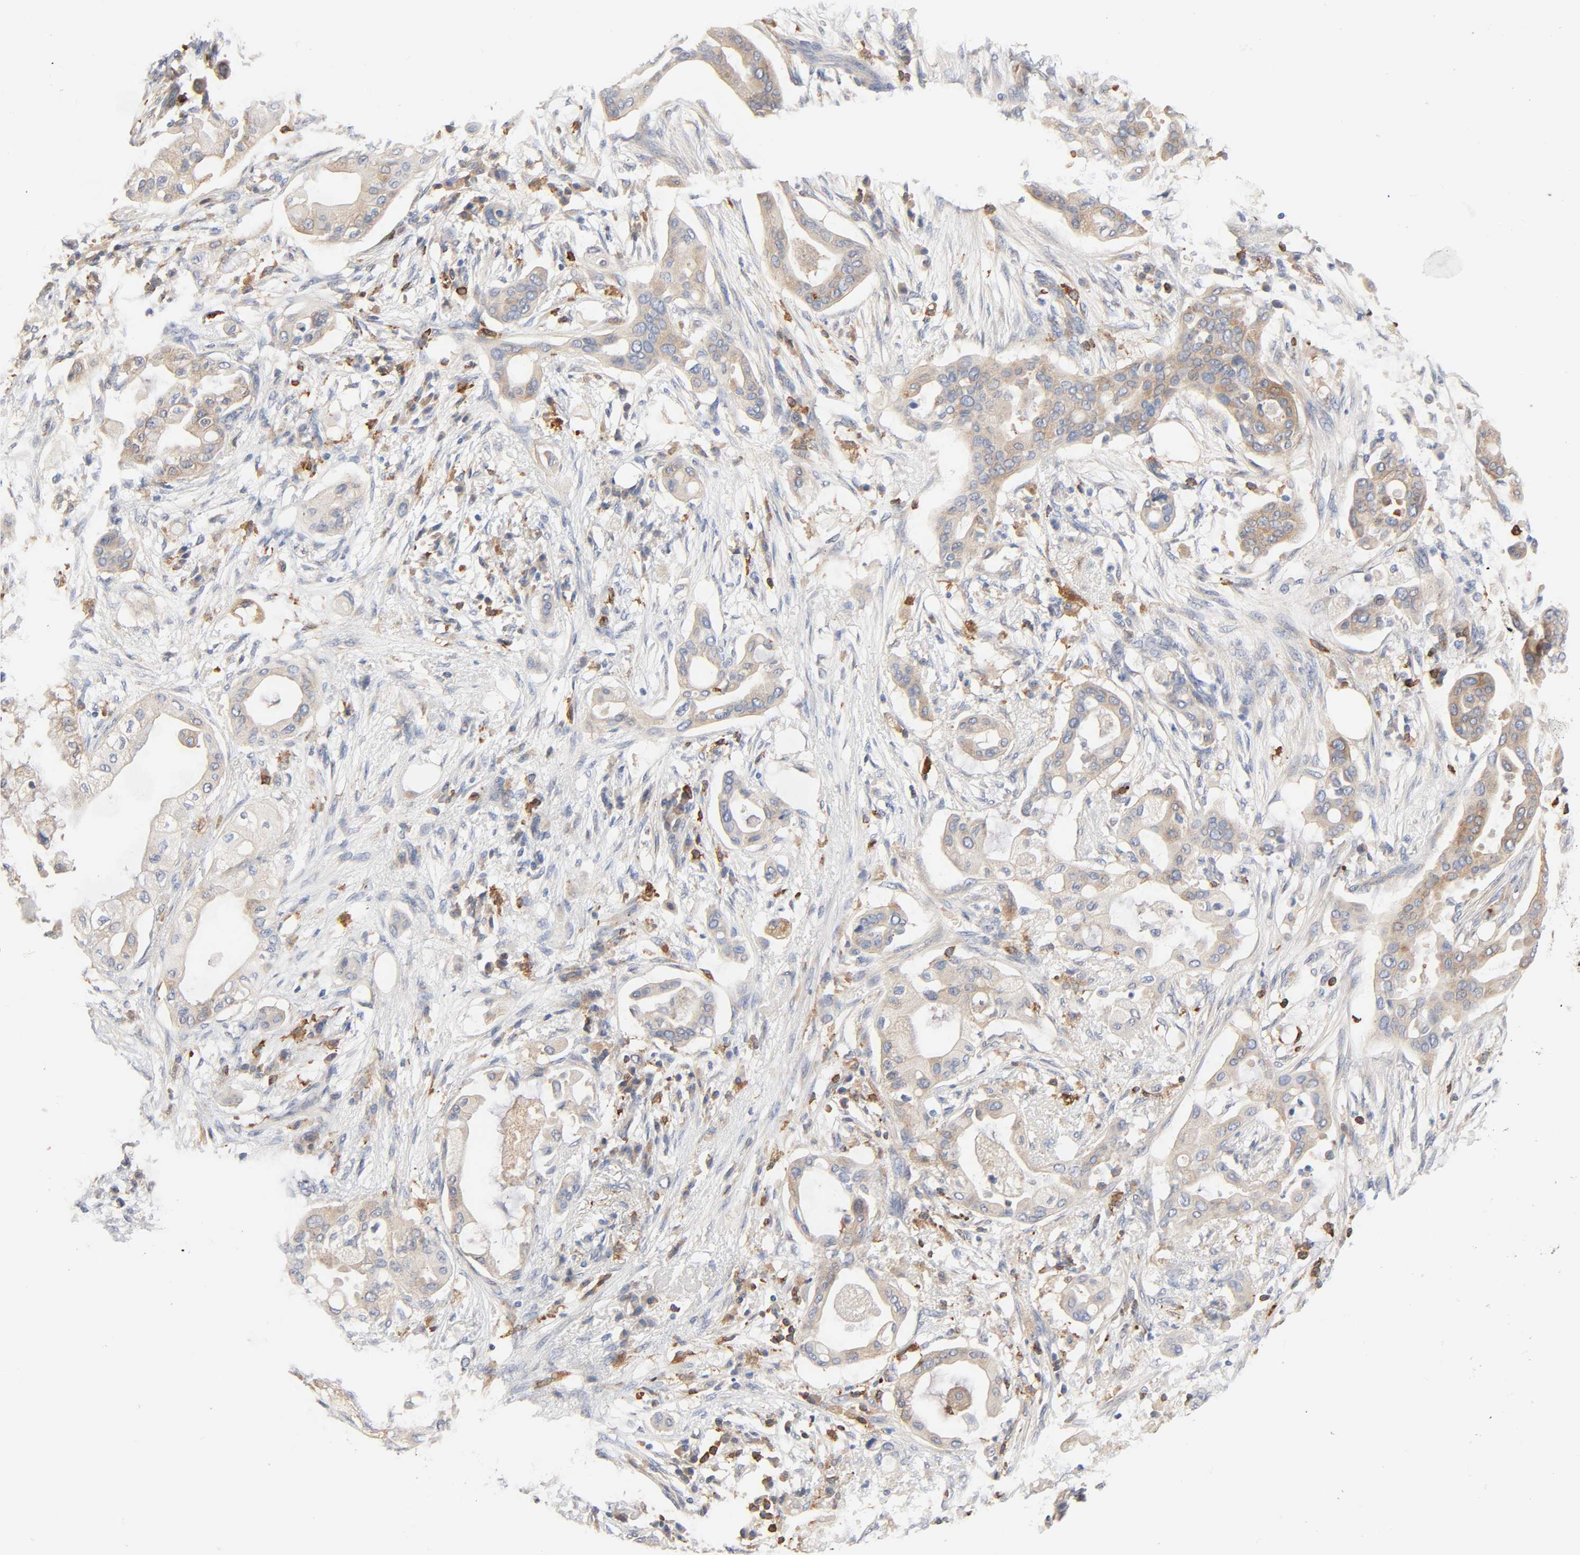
{"staining": {"intensity": "moderate", "quantity": ">75%", "location": "cytoplasmic/membranous"}, "tissue": "pancreatic cancer", "cell_type": "Tumor cells", "image_type": "cancer", "snomed": [{"axis": "morphology", "description": "Adenocarcinoma, NOS"}, {"axis": "morphology", "description": "Adenocarcinoma, metastatic, NOS"}, {"axis": "topography", "description": "Lymph node"}, {"axis": "topography", "description": "Pancreas"}, {"axis": "topography", "description": "Duodenum"}], "caption": "Protein staining of metastatic adenocarcinoma (pancreatic) tissue shows moderate cytoplasmic/membranous positivity in approximately >75% of tumor cells.", "gene": "BIN1", "patient": {"sex": "female", "age": 64}}